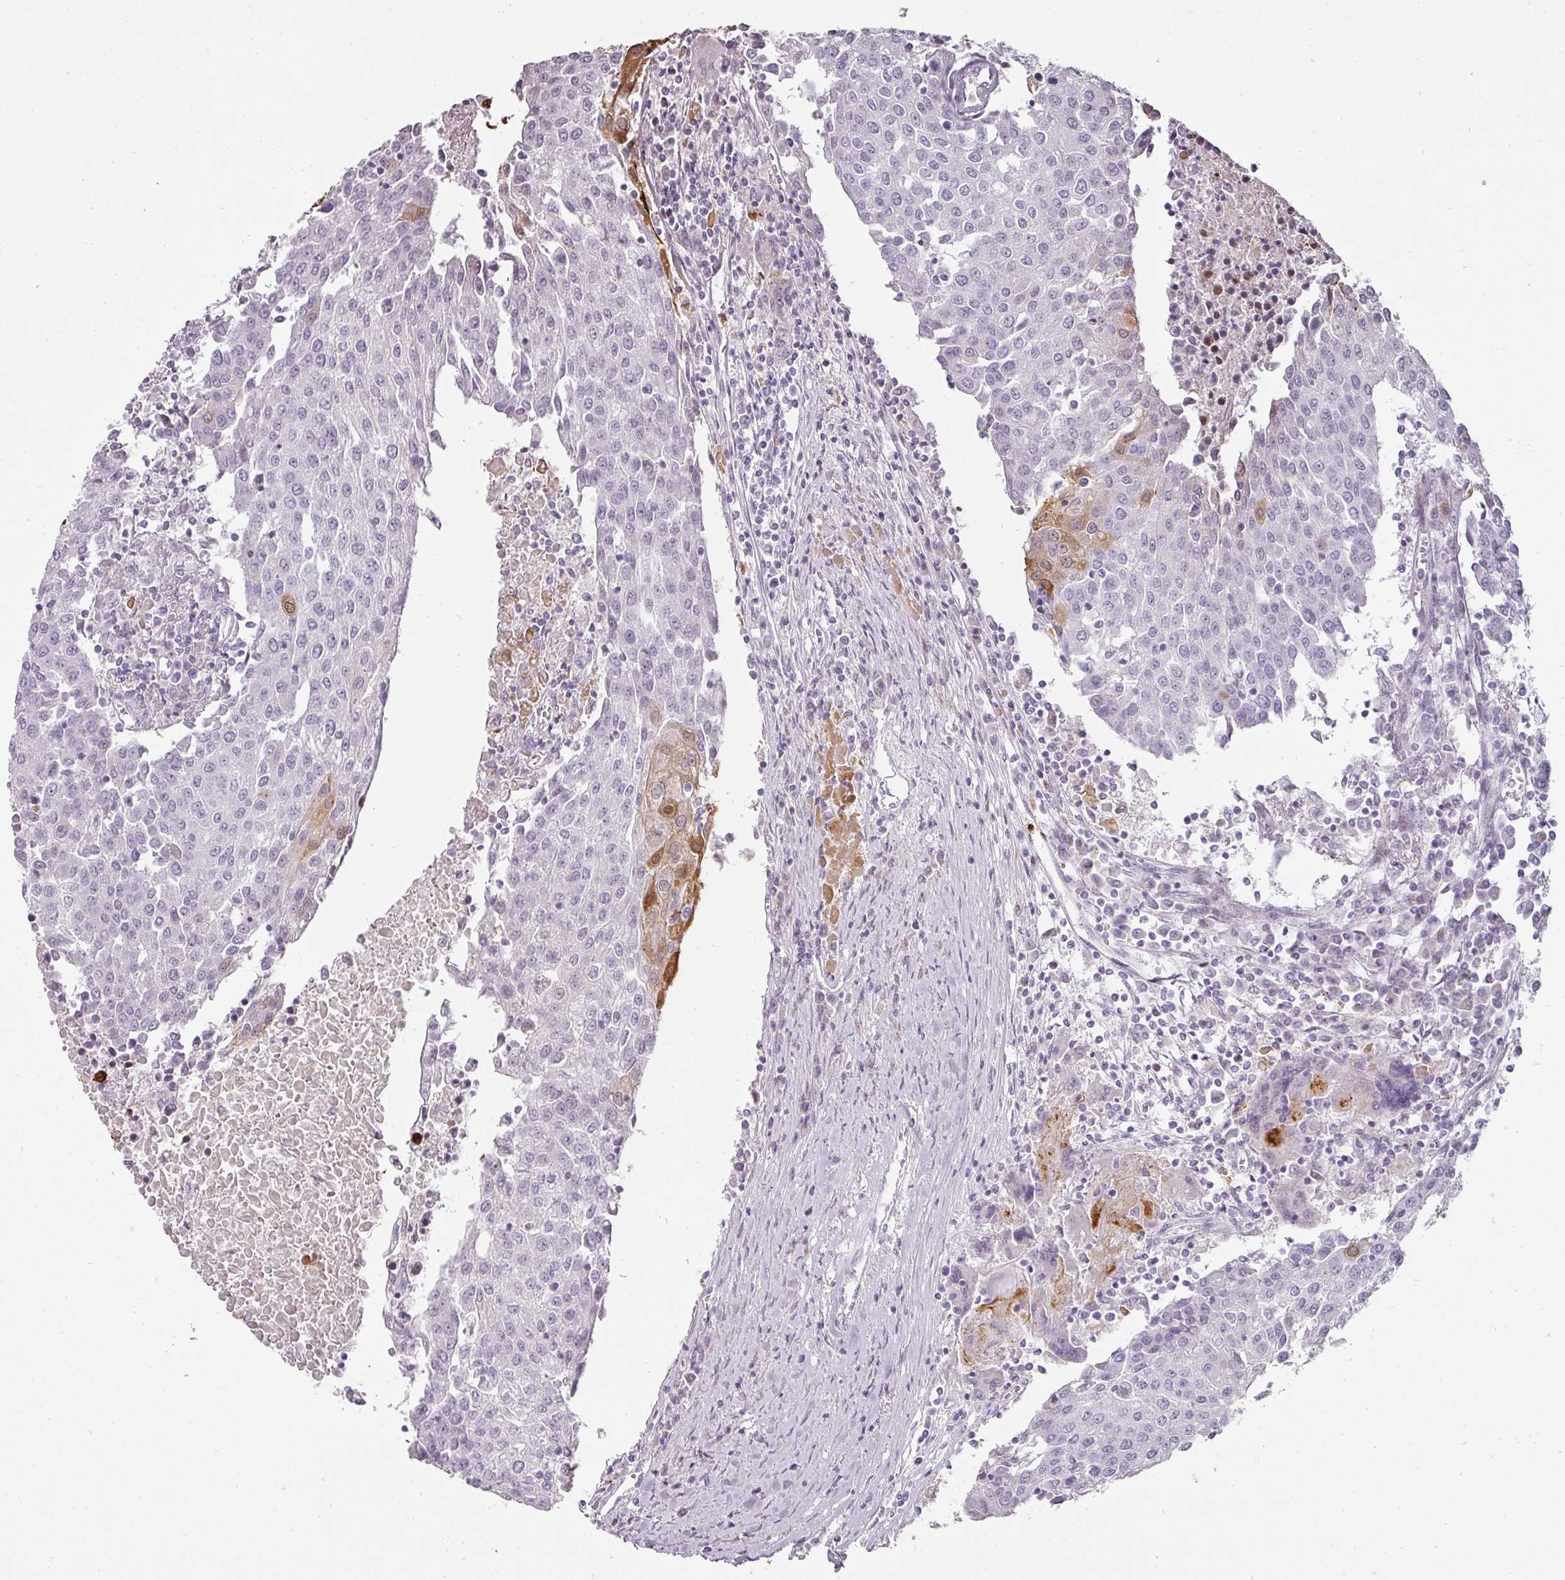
{"staining": {"intensity": "moderate", "quantity": "<25%", "location": "cytoplasmic/membranous,nuclear"}, "tissue": "urothelial cancer", "cell_type": "Tumor cells", "image_type": "cancer", "snomed": [{"axis": "morphology", "description": "Urothelial carcinoma, High grade"}, {"axis": "topography", "description": "Urinary bladder"}], "caption": "Moderate cytoplasmic/membranous and nuclear positivity for a protein is appreciated in approximately <25% of tumor cells of urothelial carcinoma (high-grade) using IHC.", "gene": "BIK", "patient": {"sex": "female", "age": 85}}